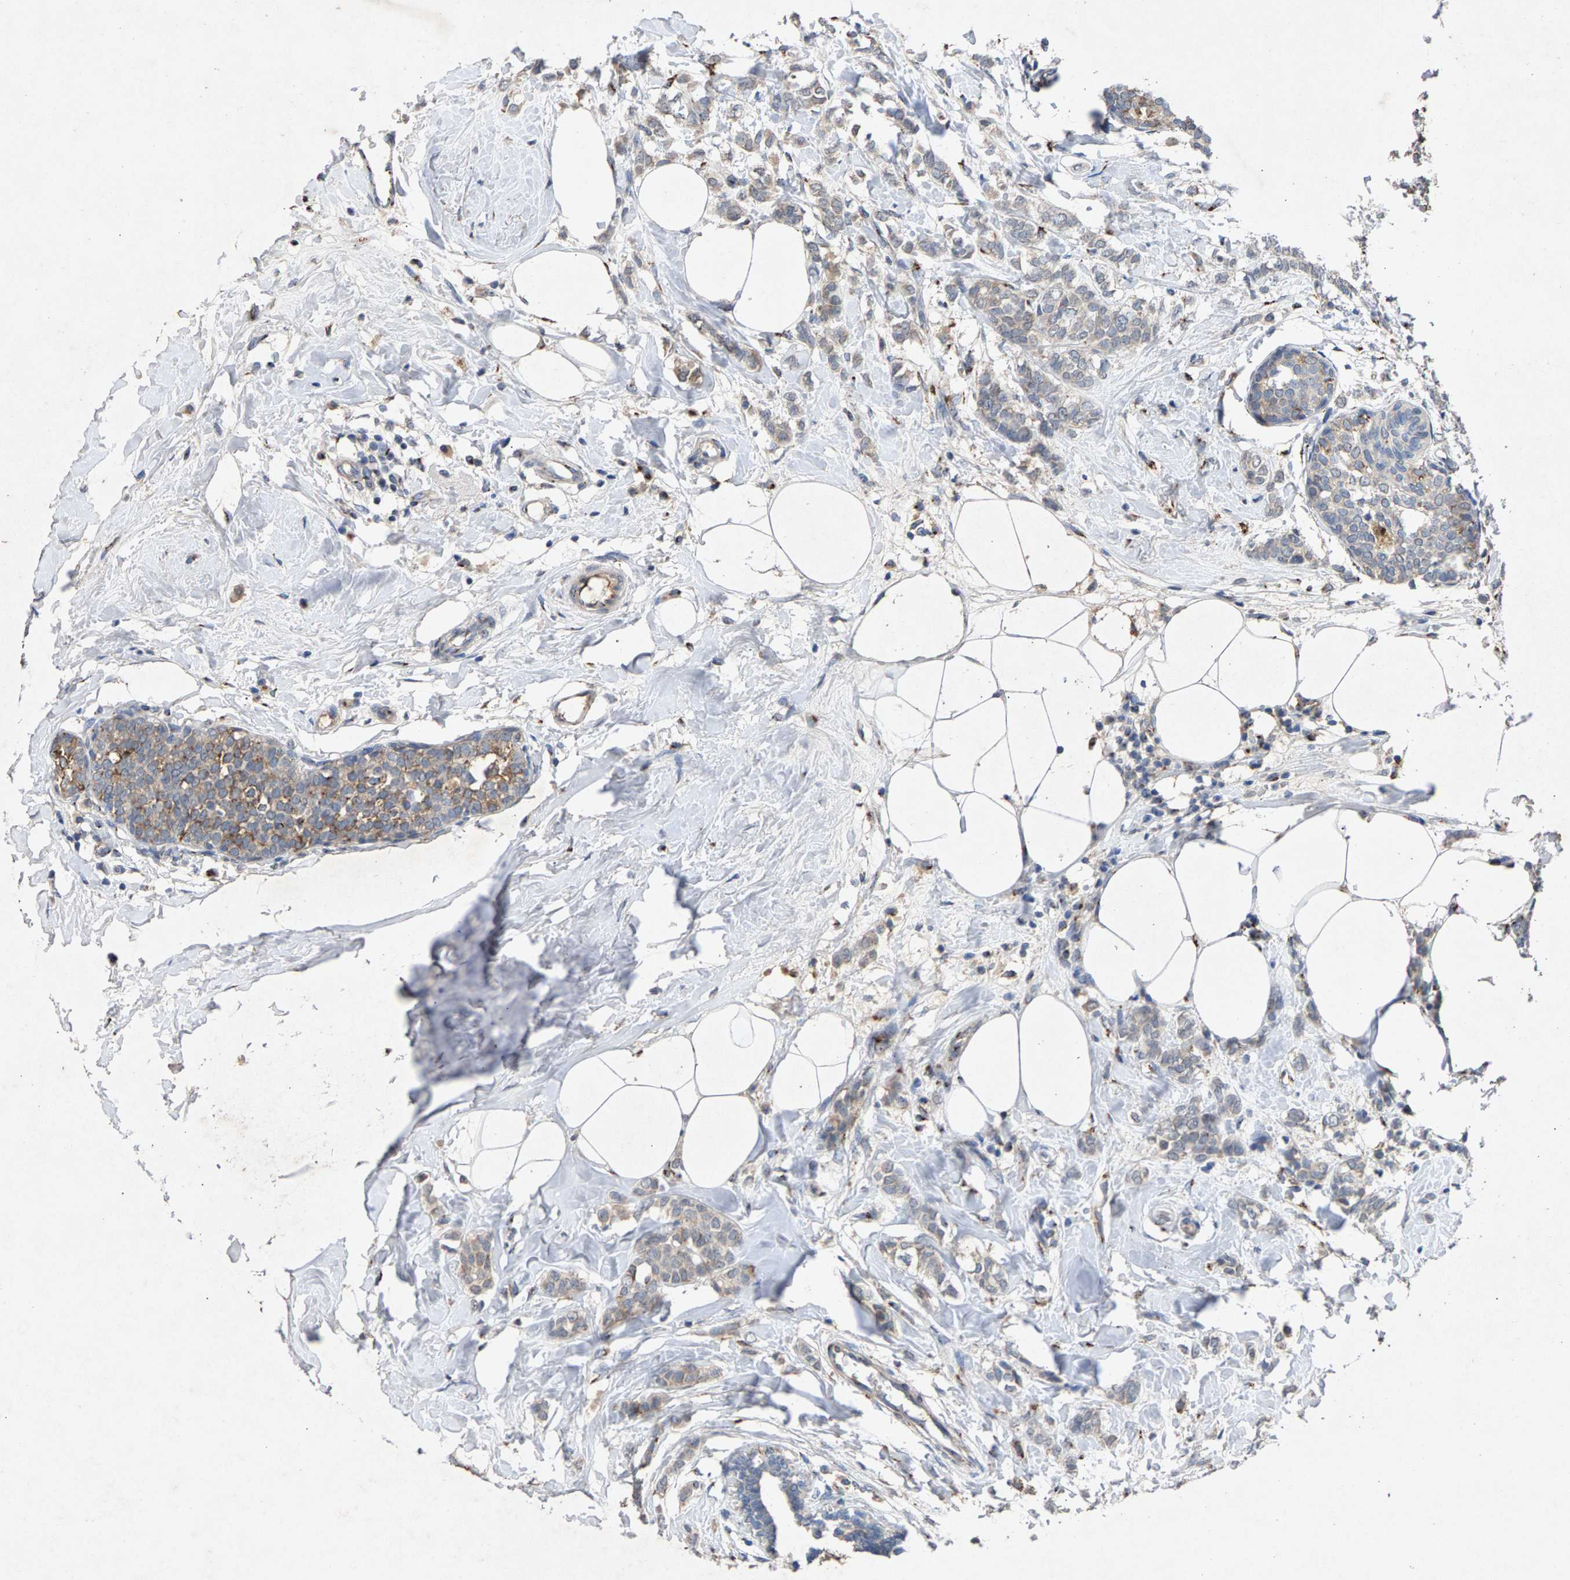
{"staining": {"intensity": "moderate", "quantity": "<25%", "location": "cytoplasmic/membranous"}, "tissue": "breast cancer", "cell_type": "Tumor cells", "image_type": "cancer", "snomed": [{"axis": "morphology", "description": "Lobular carcinoma, in situ"}, {"axis": "morphology", "description": "Lobular carcinoma"}, {"axis": "topography", "description": "Breast"}], "caption": "Protein expression analysis of human breast cancer (lobular carcinoma in situ) reveals moderate cytoplasmic/membranous expression in approximately <25% of tumor cells. (Brightfield microscopy of DAB IHC at high magnification).", "gene": "MAN2A1", "patient": {"sex": "female", "age": 41}}